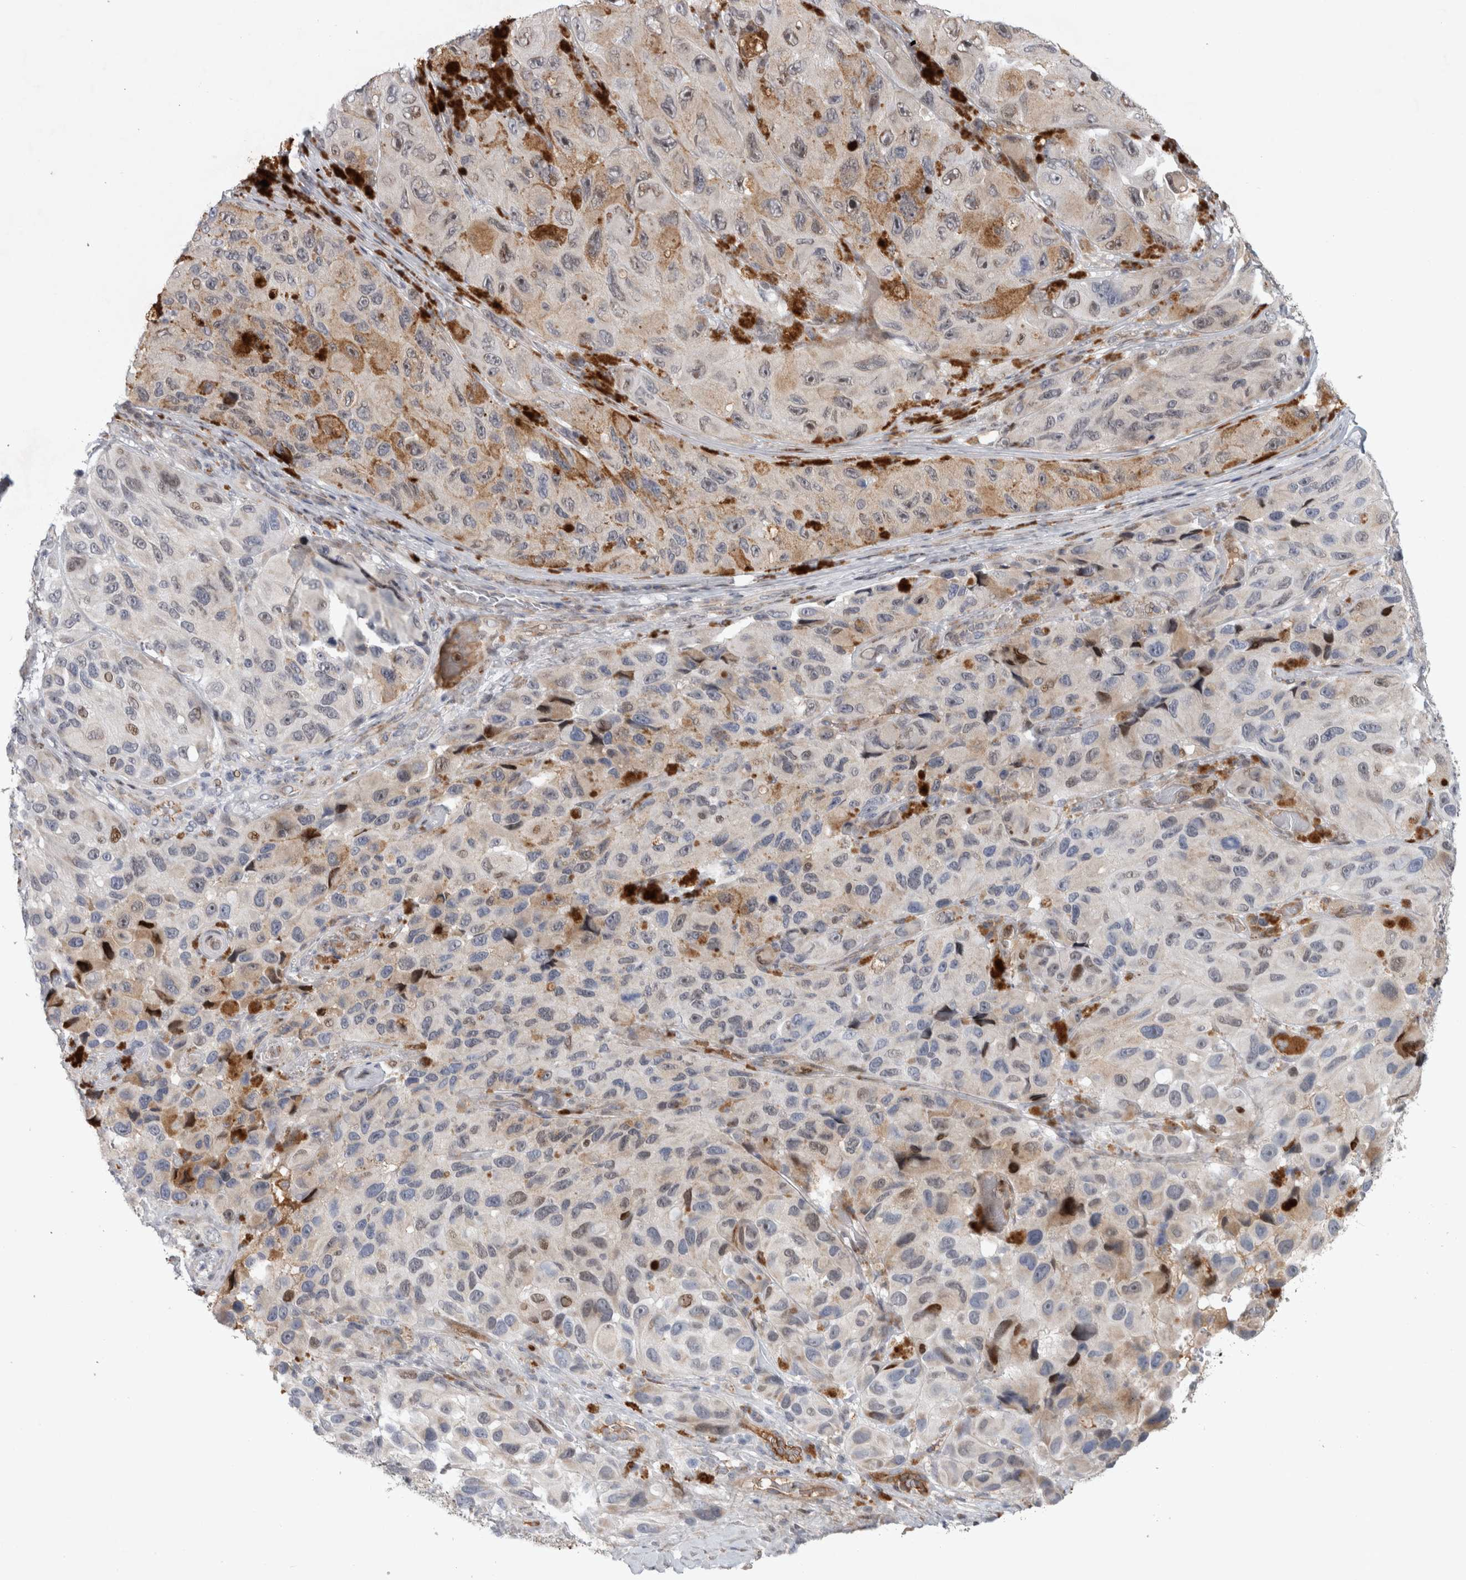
{"staining": {"intensity": "negative", "quantity": "none", "location": "none"}, "tissue": "melanoma", "cell_type": "Tumor cells", "image_type": "cancer", "snomed": [{"axis": "morphology", "description": "Malignant melanoma, NOS"}, {"axis": "topography", "description": "Skin"}], "caption": "DAB (3,3'-diaminobenzidine) immunohistochemical staining of malignant melanoma exhibits no significant staining in tumor cells.", "gene": "RBM48", "patient": {"sex": "female", "age": 73}}